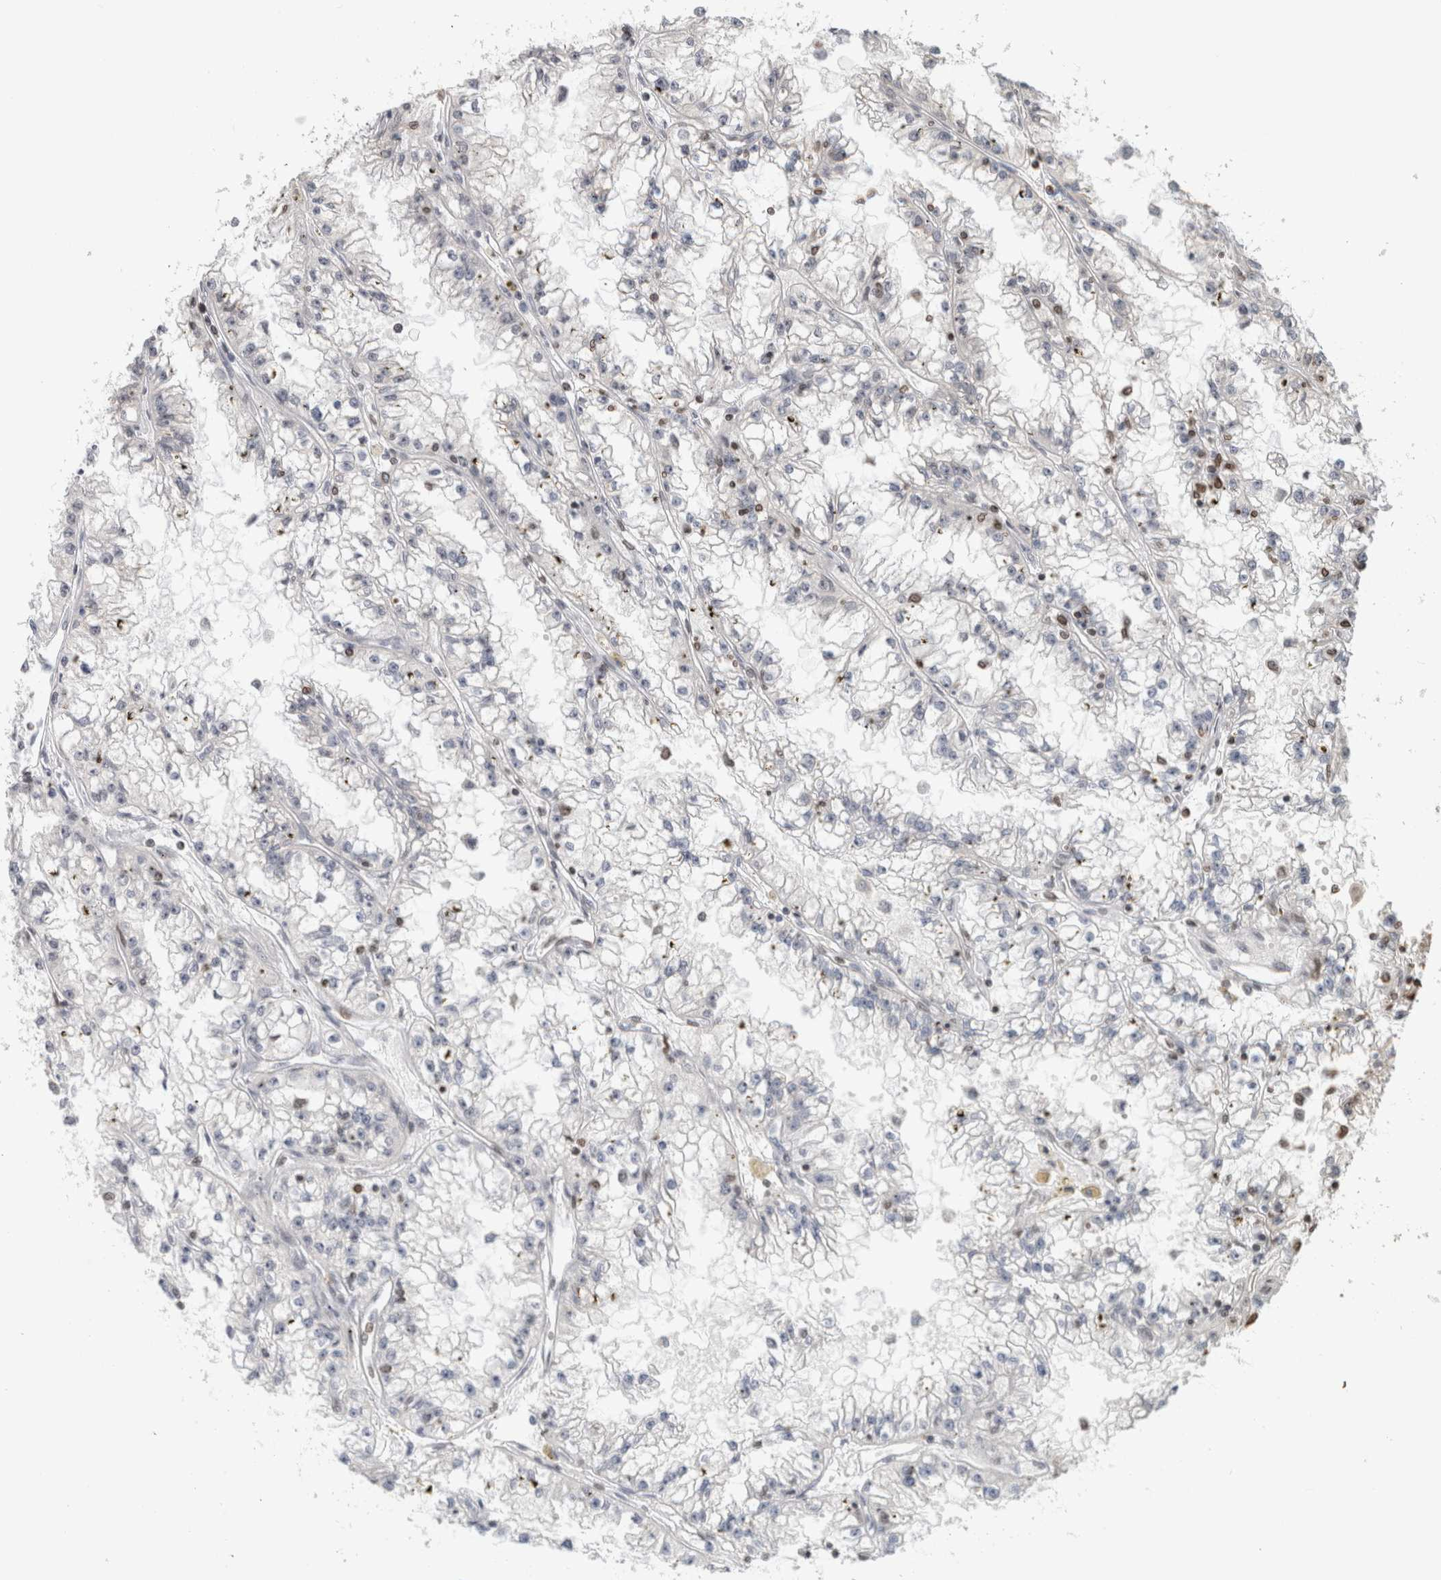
{"staining": {"intensity": "negative", "quantity": "none", "location": "none"}, "tissue": "renal cancer", "cell_type": "Tumor cells", "image_type": "cancer", "snomed": [{"axis": "morphology", "description": "Adenocarcinoma, NOS"}, {"axis": "topography", "description": "Kidney"}], "caption": "Immunohistochemistry (IHC) of adenocarcinoma (renal) displays no expression in tumor cells.", "gene": "RBMX2", "patient": {"sex": "male", "age": 56}}